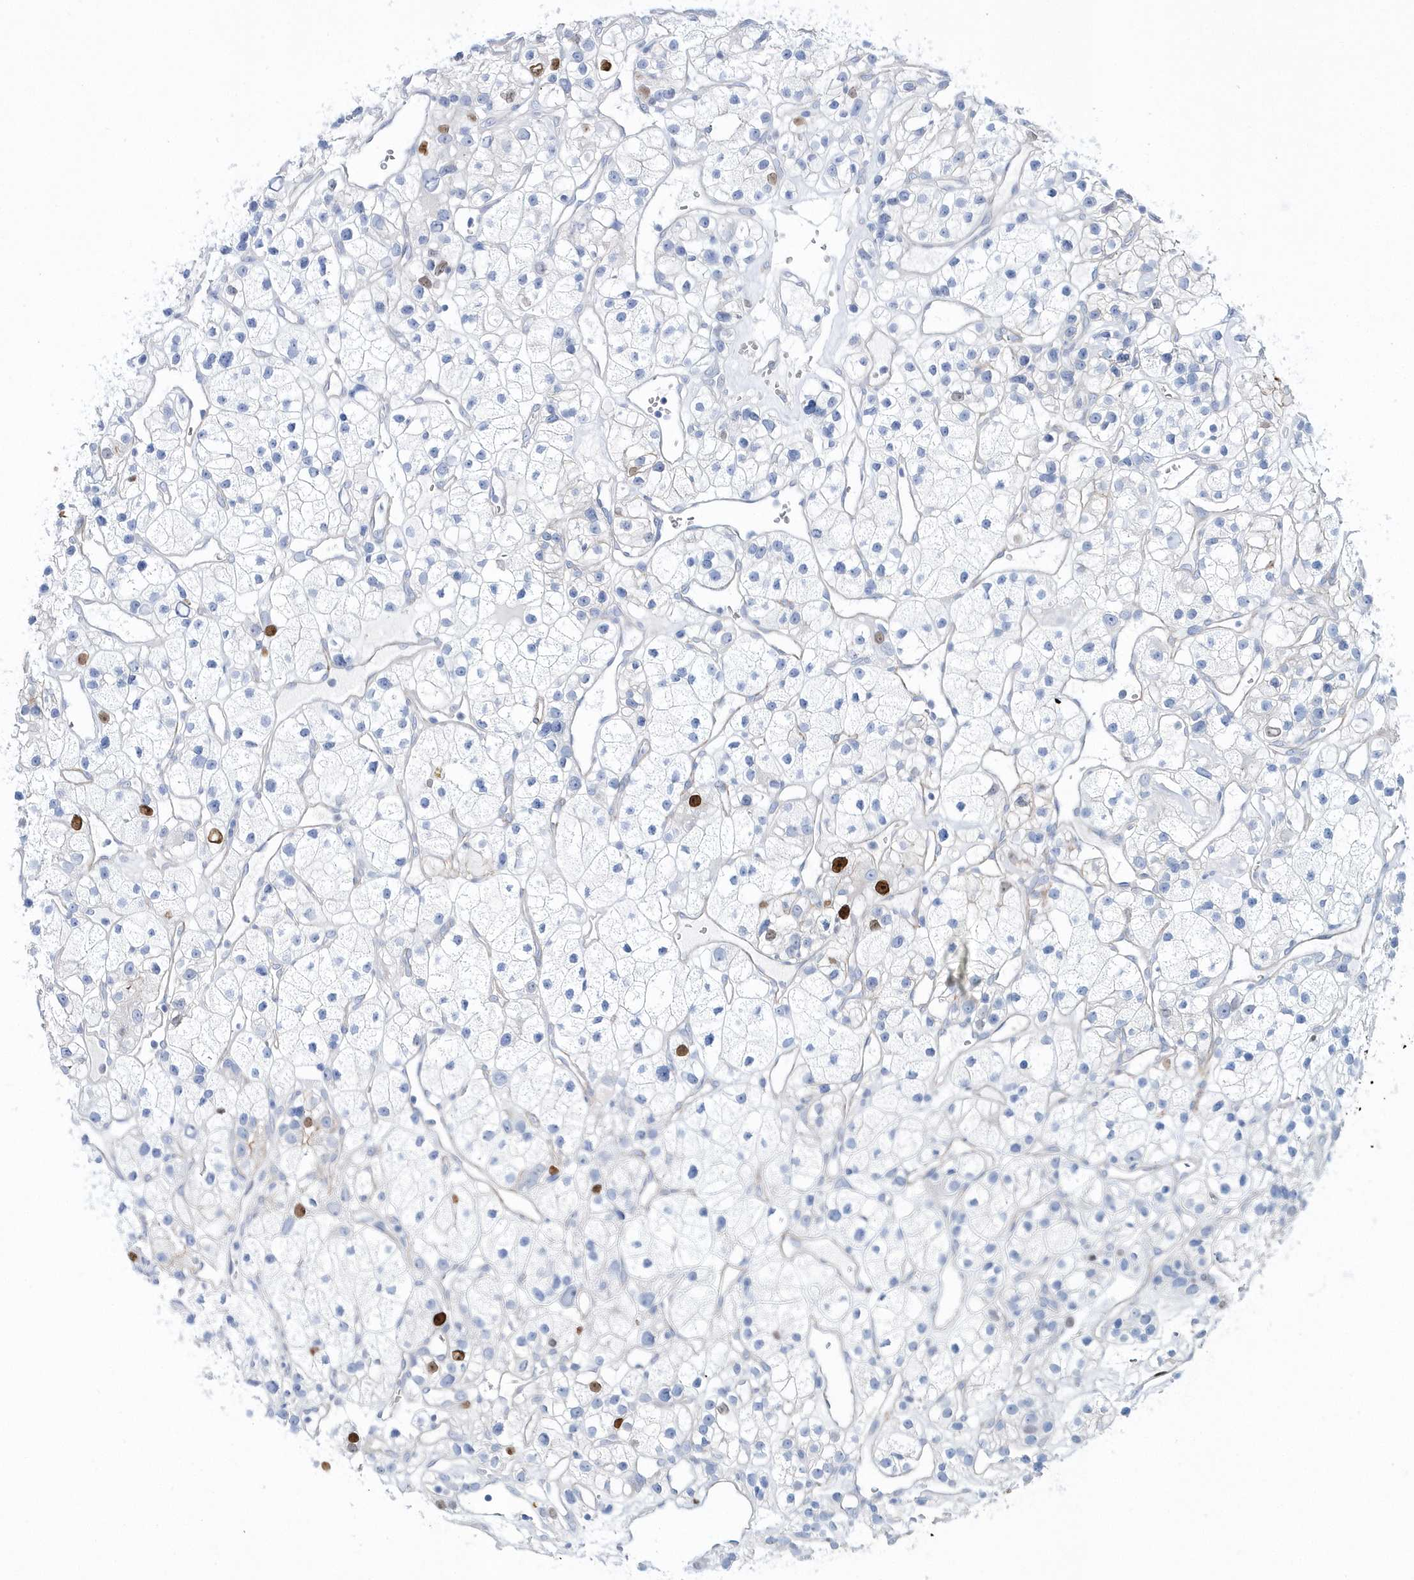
{"staining": {"intensity": "strong", "quantity": "<25%", "location": "cytoplasmic/membranous,nuclear"}, "tissue": "renal cancer", "cell_type": "Tumor cells", "image_type": "cancer", "snomed": [{"axis": "morphology", "description": "Adenocarcinoma, NOS"}, {"axis": "topography", "description": "Kidney"}], "caption": "Immunohistochemical staining of human renal adenocarcinoma shows medium levels of strong cytoplasmic/membranous and nuclear expression in approximately <25% of tumor cells.", "gene": "TMCO6", "patient": {"sex": "female", "age": 57}}